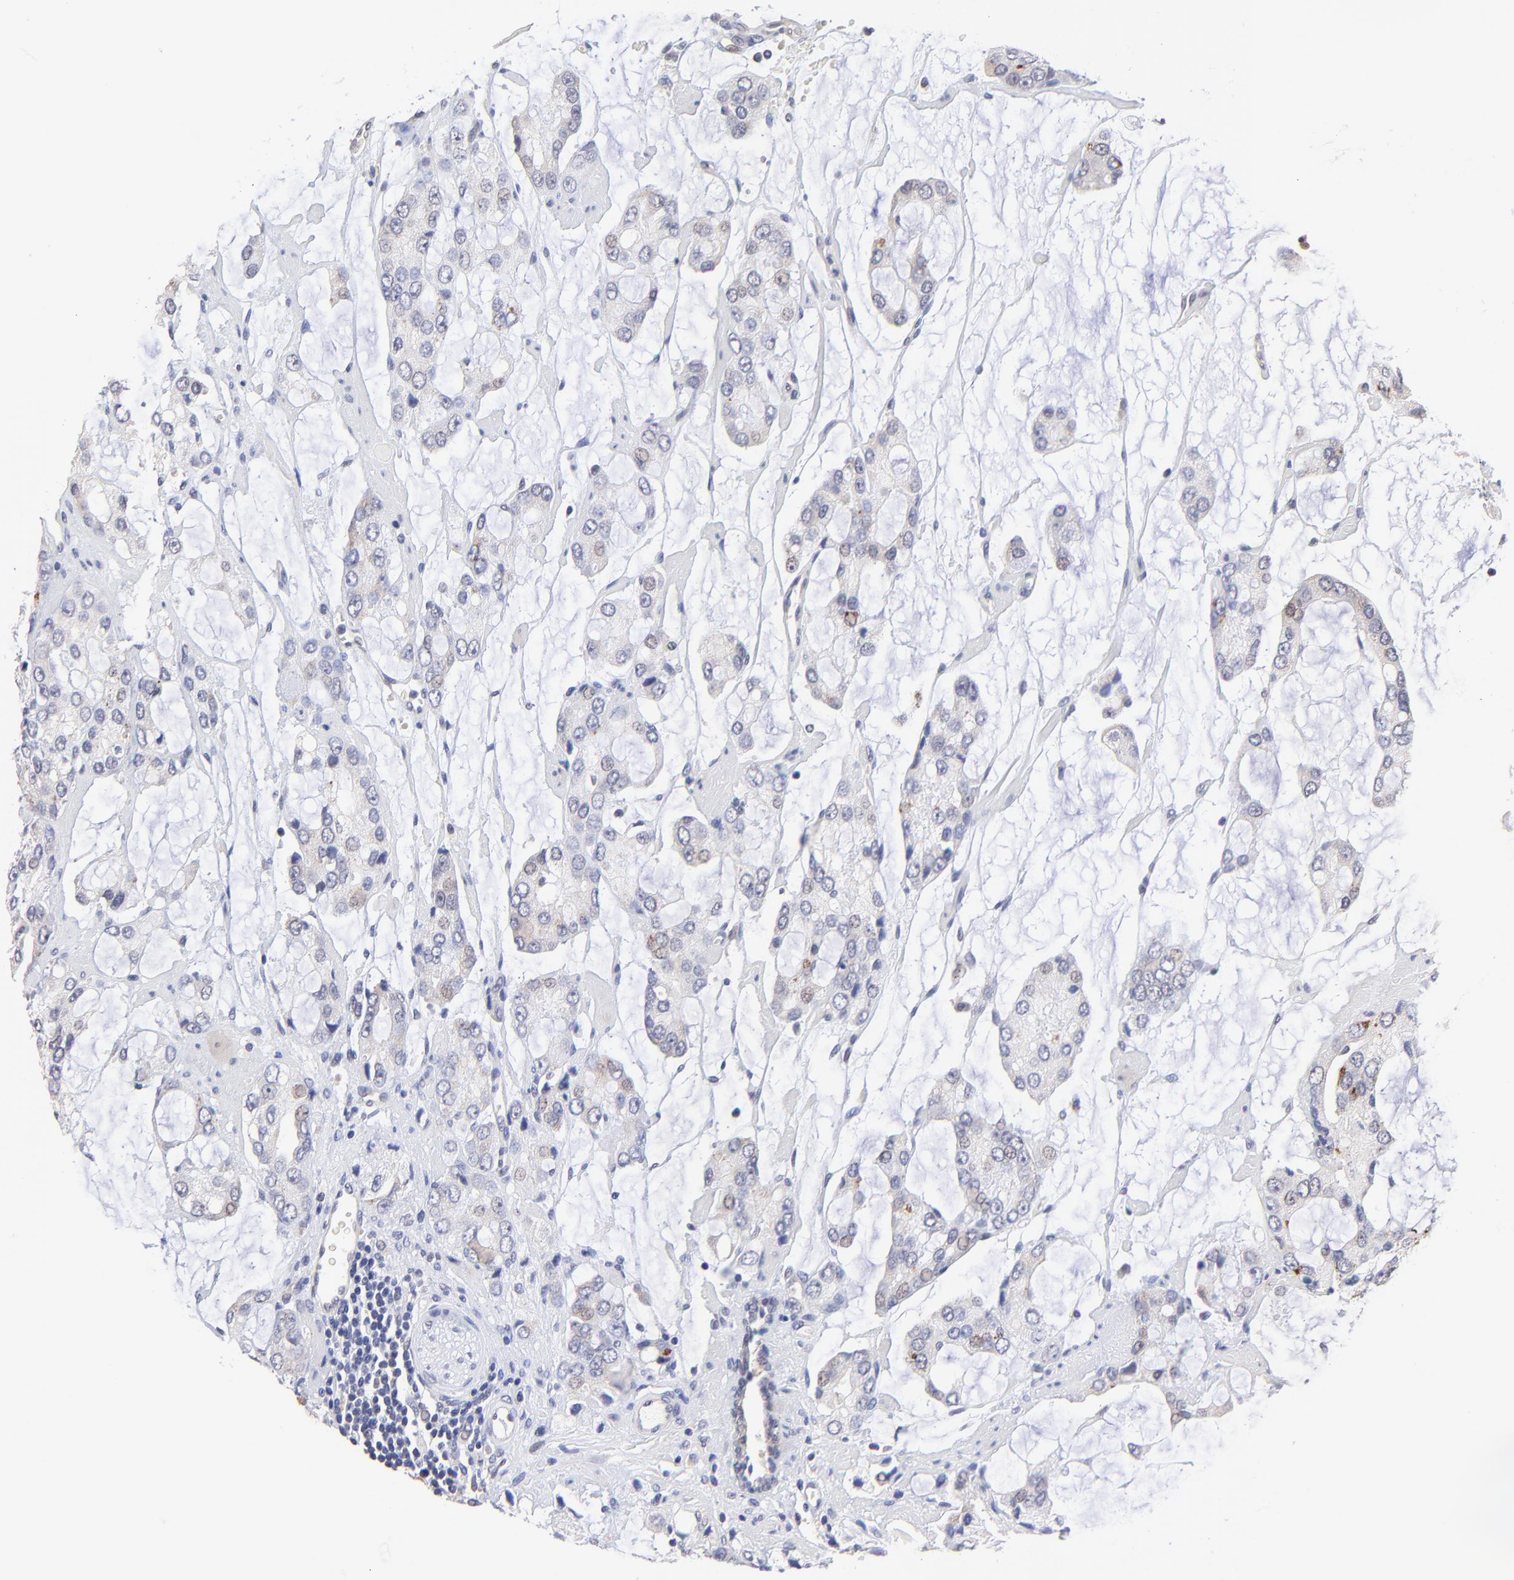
{"staining": {"intensity": "weak", "quantity": "<25%", "location": "cytoplasmic/membranous"}, "tissue": "prostate cancer", "cell_type": "Tumor cells", "image_type": "cancer", "snomed": [{"axis": "morphology", "description": "Adenocarcinoma, High grade"}, {"axis": "topography", "description": "Prostate"}], "caption": "This is an immunohistochemistry histopathology image of human prostate cancer. There is no staining in tumor cells.", "gene": "ZNF747", "patient": {"sex": "male", "age": 67}}